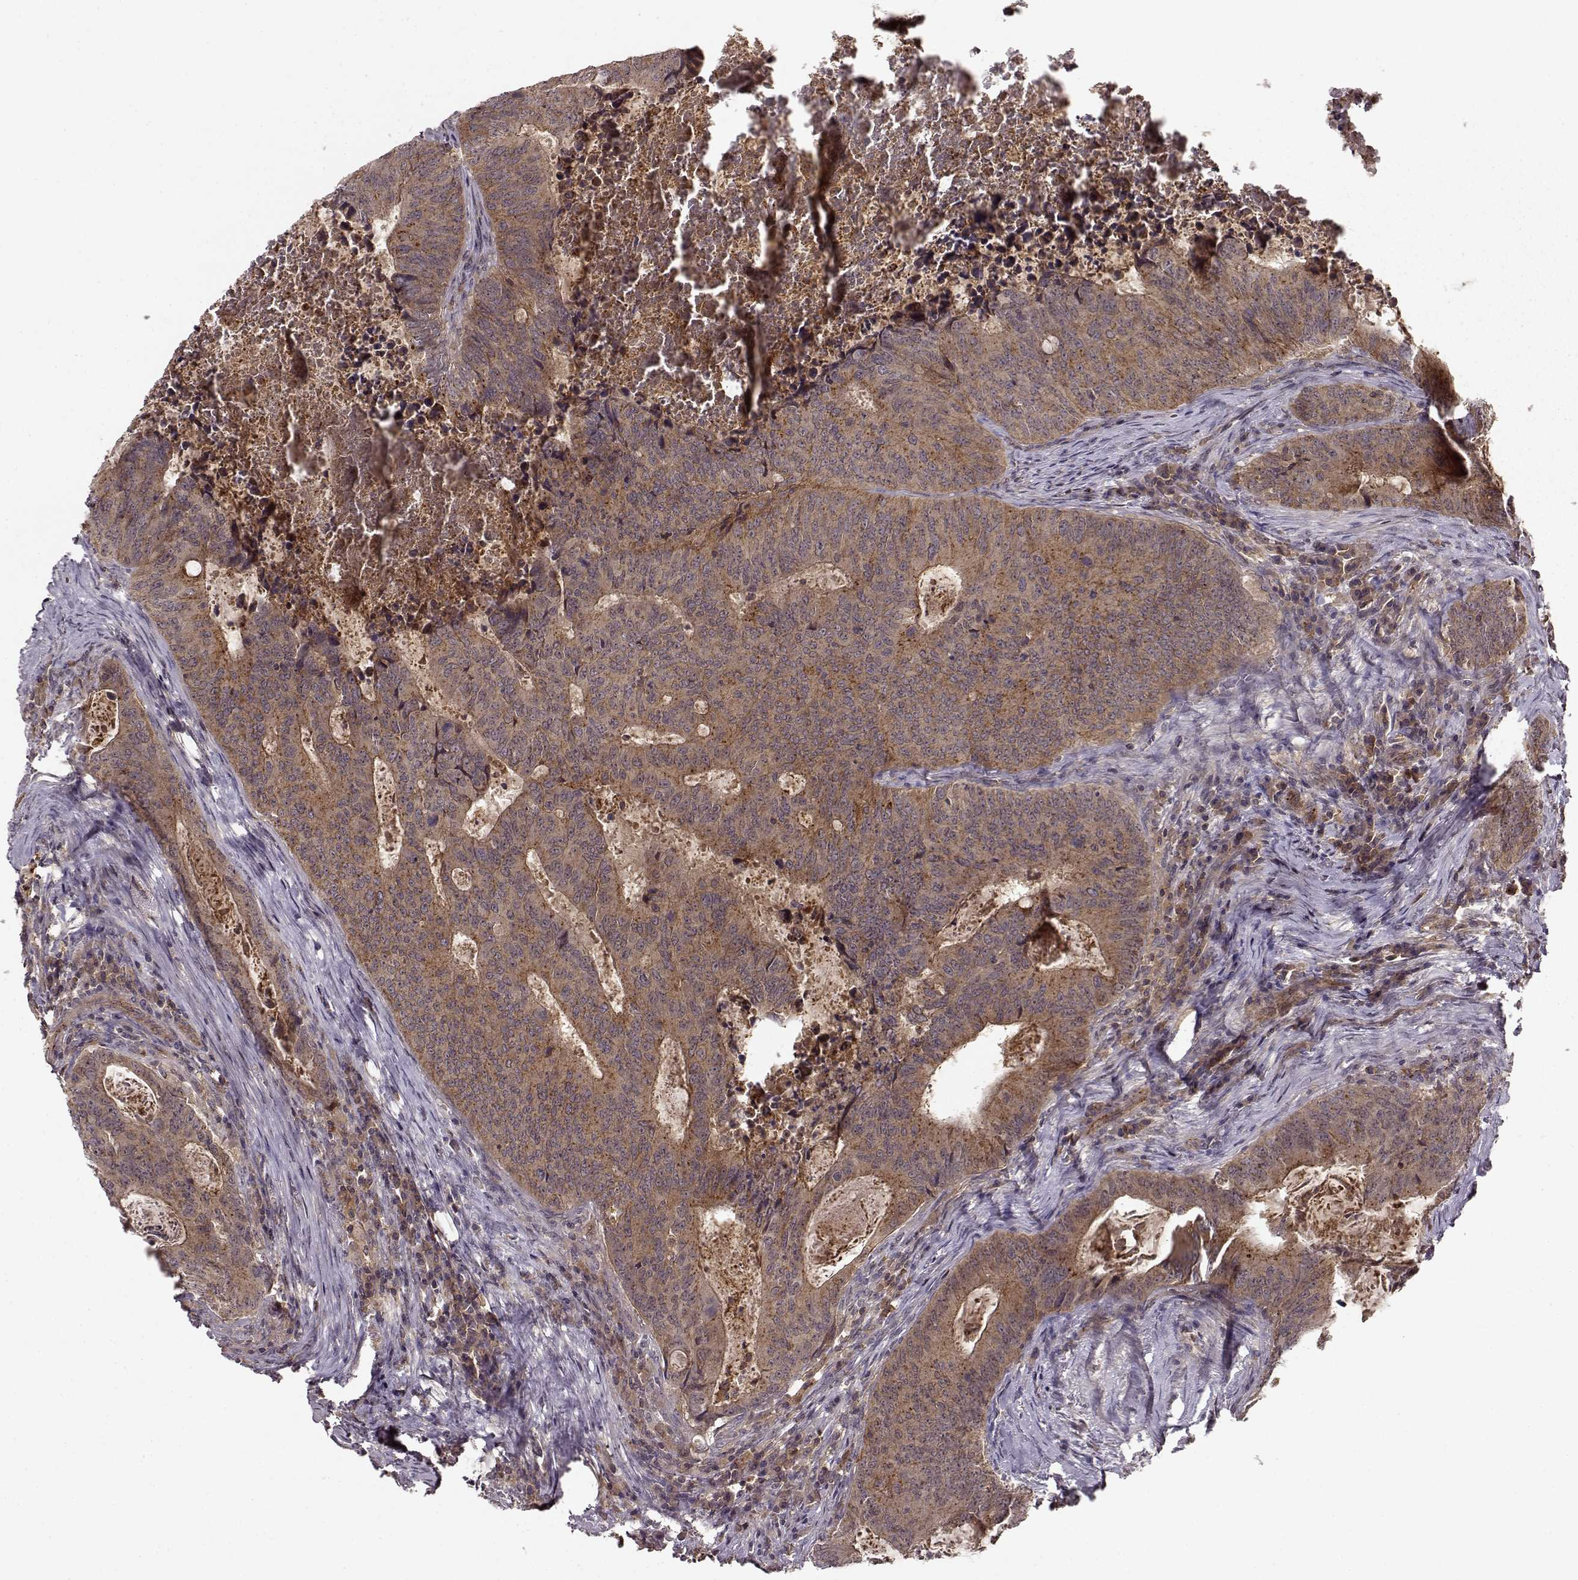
{"staining": {"intensity": "weak", "quantity": ">75%", "location": "cytoplasmic/membranous"}, "tissue": "colorectal cancer", "cell_type": "Tumor cells", "image_type": "cancer", "snomed": [{"axis": "morphology", "description": "Adenocarcinoma, NOS"}, {"axis": "topography", "description": "Colon"}], "caption": "High-magnification brightfield microscopy of colorectal cancer (adenocarcinoma) stained with DAB (3,3'-diaminobenzidine) (brown) and counterstained with hematoxylin (blue). tumor cells exhibit weak cytoplasmic/membranous positivity is appreciated in about>75% of cells.", "gene": "IFRD2", "patient": {"sex": "male", "age": 67}}